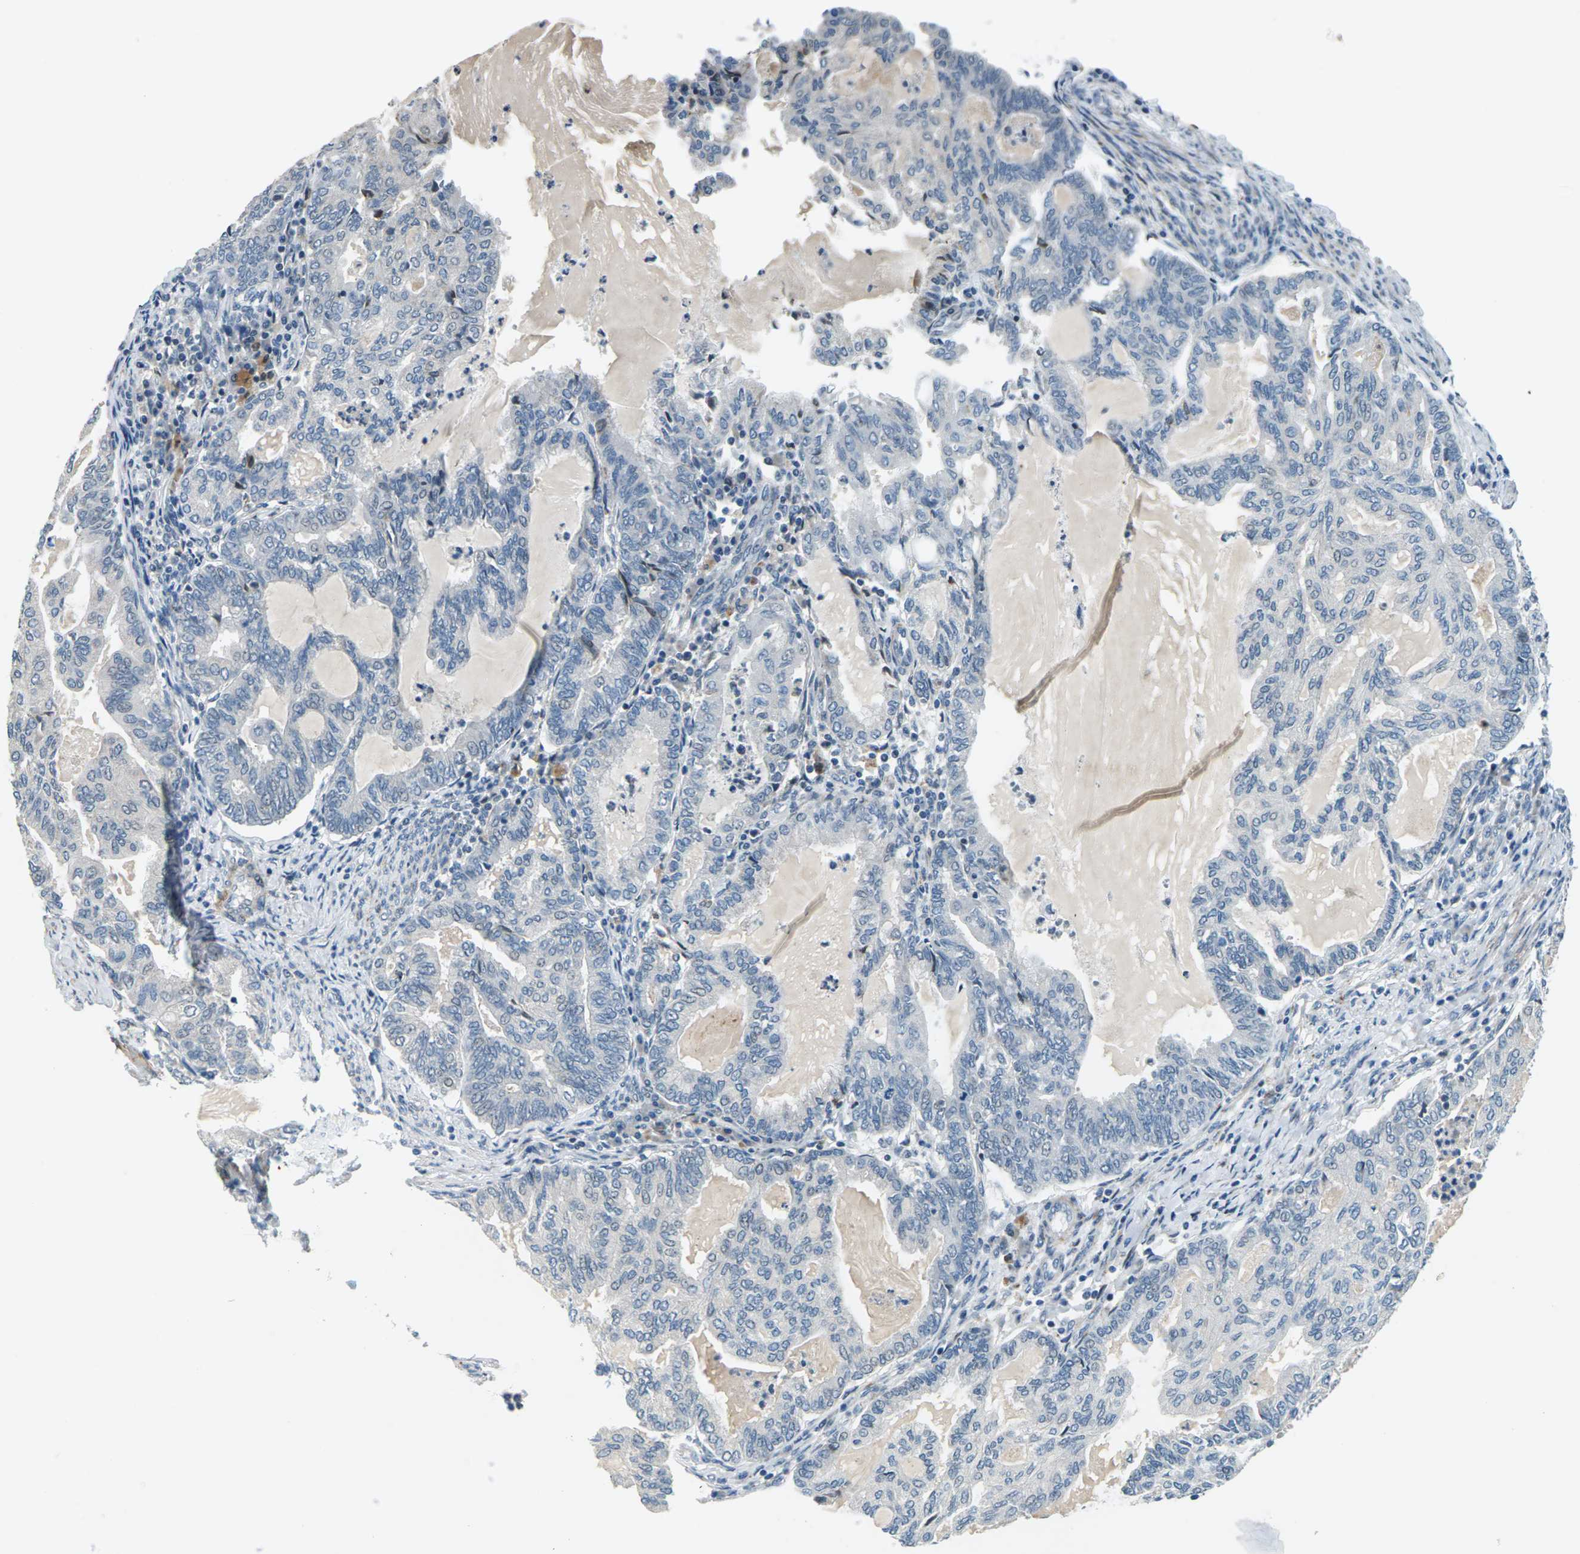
{"staining": {"intensity": "negative", "quantity": "none", "location": "none"}, "tissue": "endometrial cancer", "cell_type": "Tumor cells", "image_type": "cancer", "snomed": [{"axis": "morphology", "description": "Adenocarcinoma, NOS"}, {"axis": "topography", "description": "Endometrium"}], "caption": "Histopathology image shows no protein staining in tumor cells of endometrial cancer tissue.", "gene": "SLC13A3", "patient": {"sex": "female", "age": 86}}